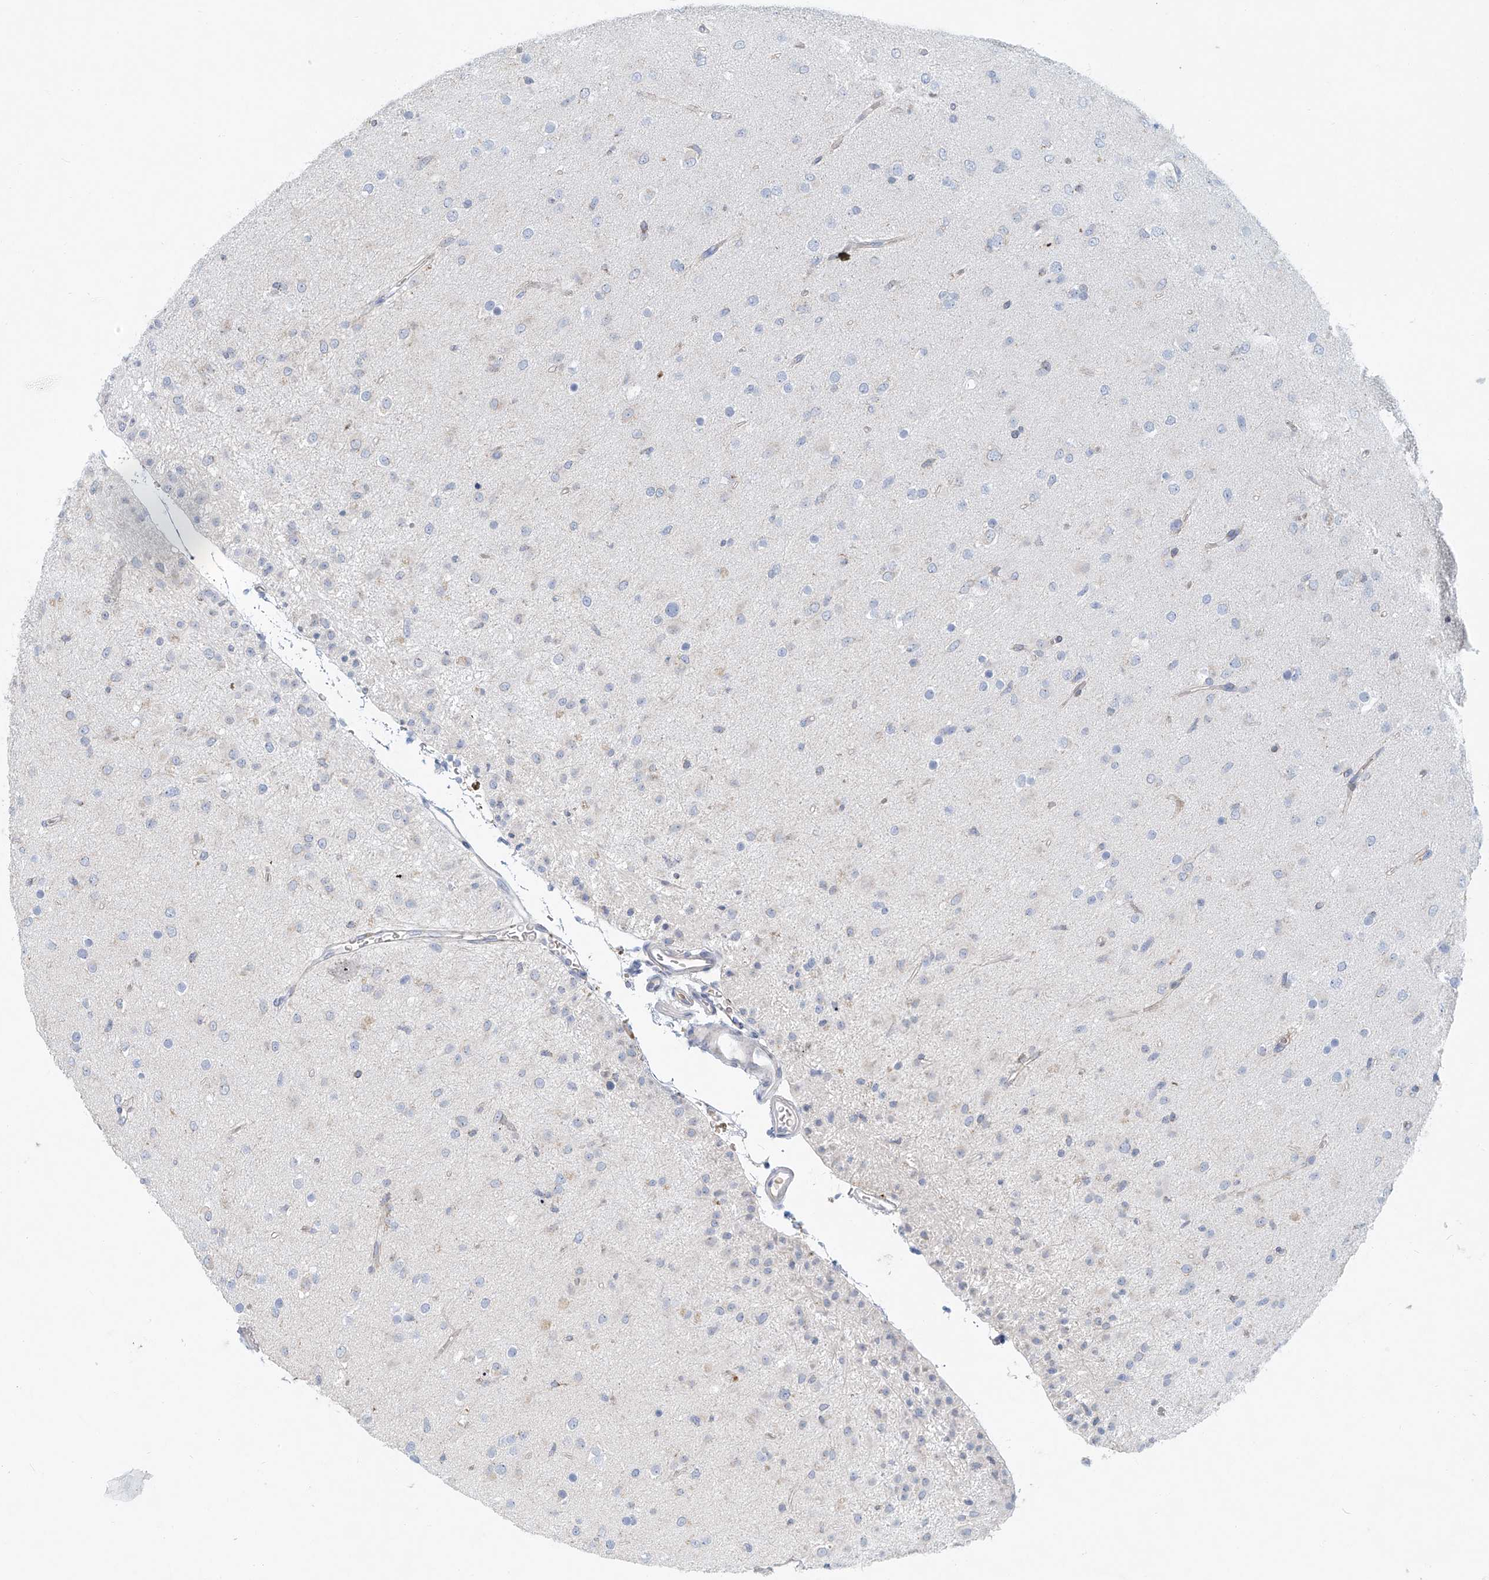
{"staining": {"intensity": "negative", "quantity": "none", "location": "none"}, "tissue": "glioma", "cell_type": "Tumor cells", "image_type": "cancer", "snomed": [{"axis": "morphology", "description": "Glioma, malignant, Low grade"}, {"axis": "topography", "description": "Brain"}], "caption": "This is an IHC photomicrograph of human malignant low-grade glioma. There is no positivity in tumor cells.", "gene": "PTPRA", "patient": {"sex": "male", "age": 65}}